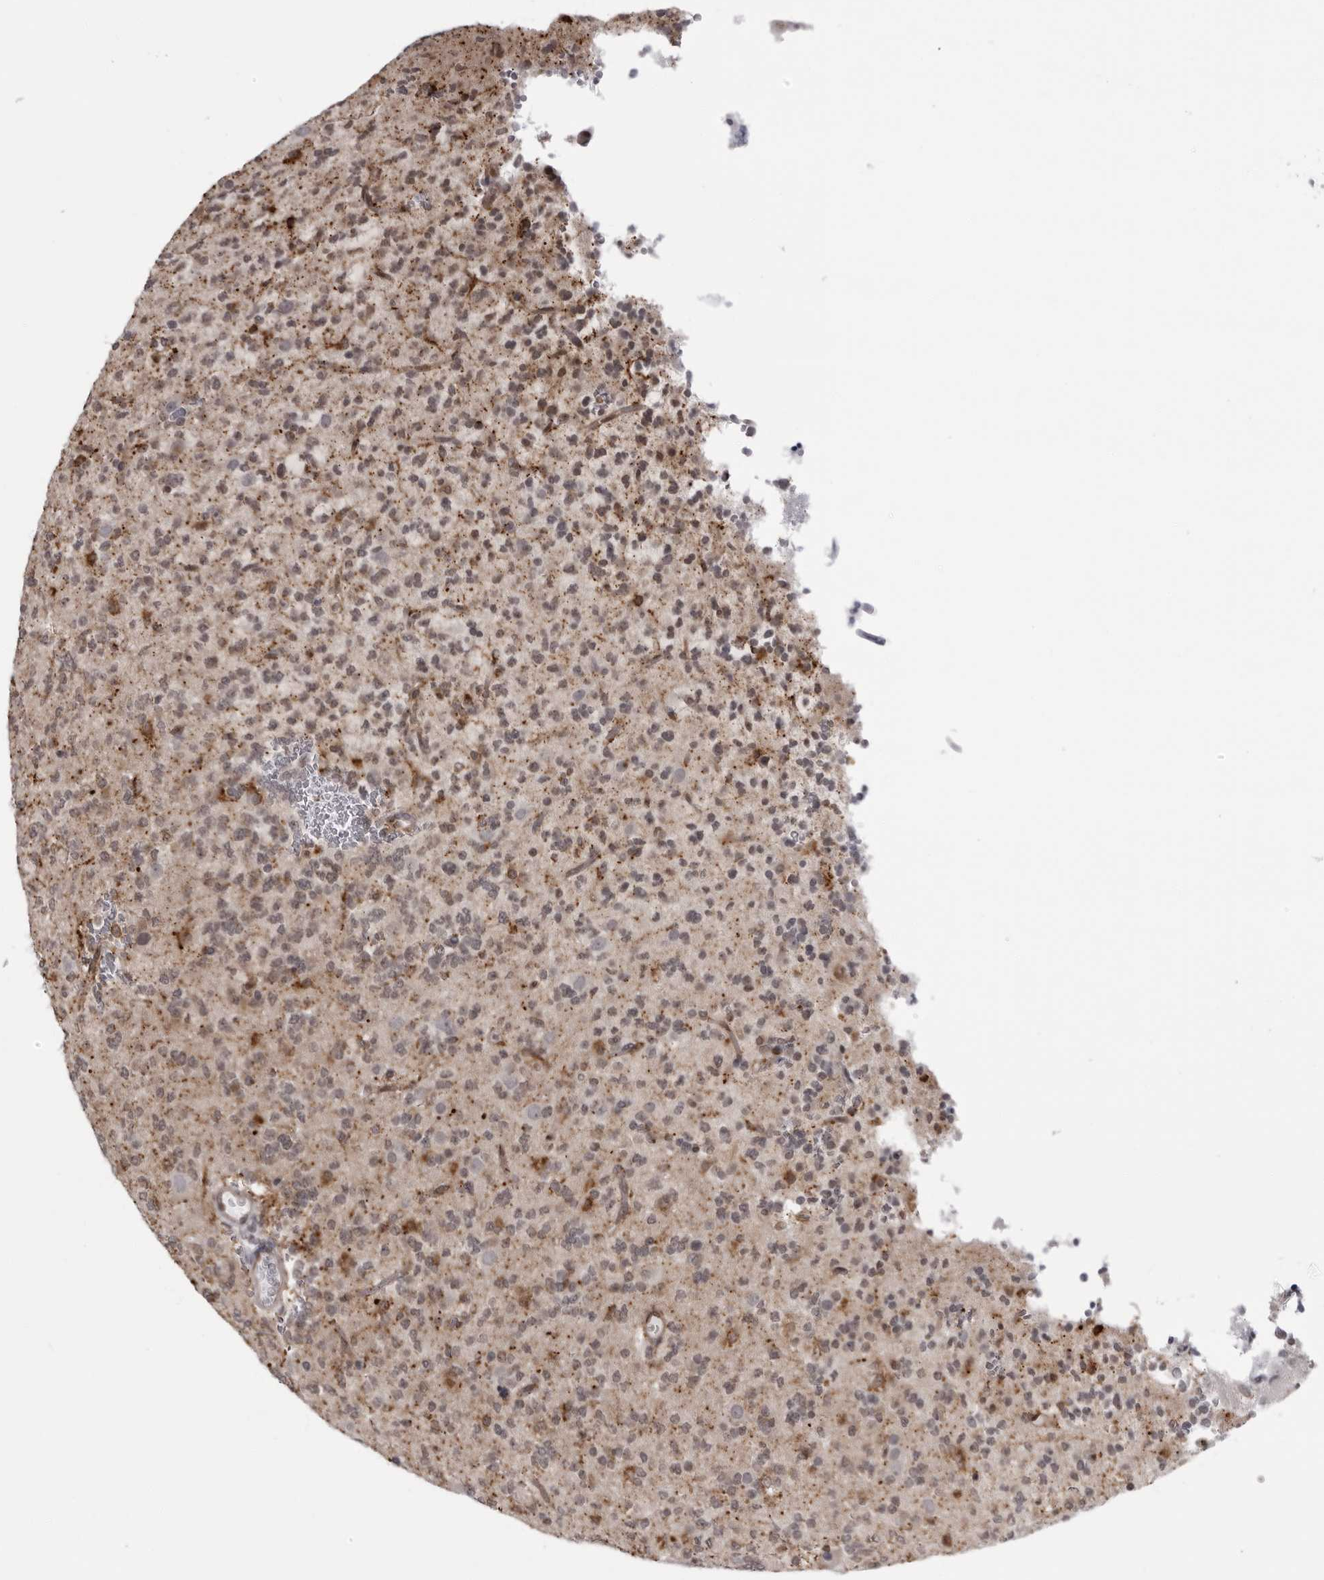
{"staining": {"intensity": "weak", "quantity": "25%-75%", "location": "cytoplasmic/membranous,nuclear"}, "tissue": "glioma", "cell_type": "Tumor cells", "image_type": "cancer", "snomed": [{"axis": "morphology", "description": "Glioma, malignant, Low grade"}, {"axis": "topography", "description": "Brain"}], "caption": "DAB immunohistochemical staining of malignant glioma (low-grade) displays weak cytoplasmic/membranous and nuclear protein expression in approximately 25%-75% of tumor cells.", "gene": "MAPK12", "patient": {"sex": "male", "age": 38}}